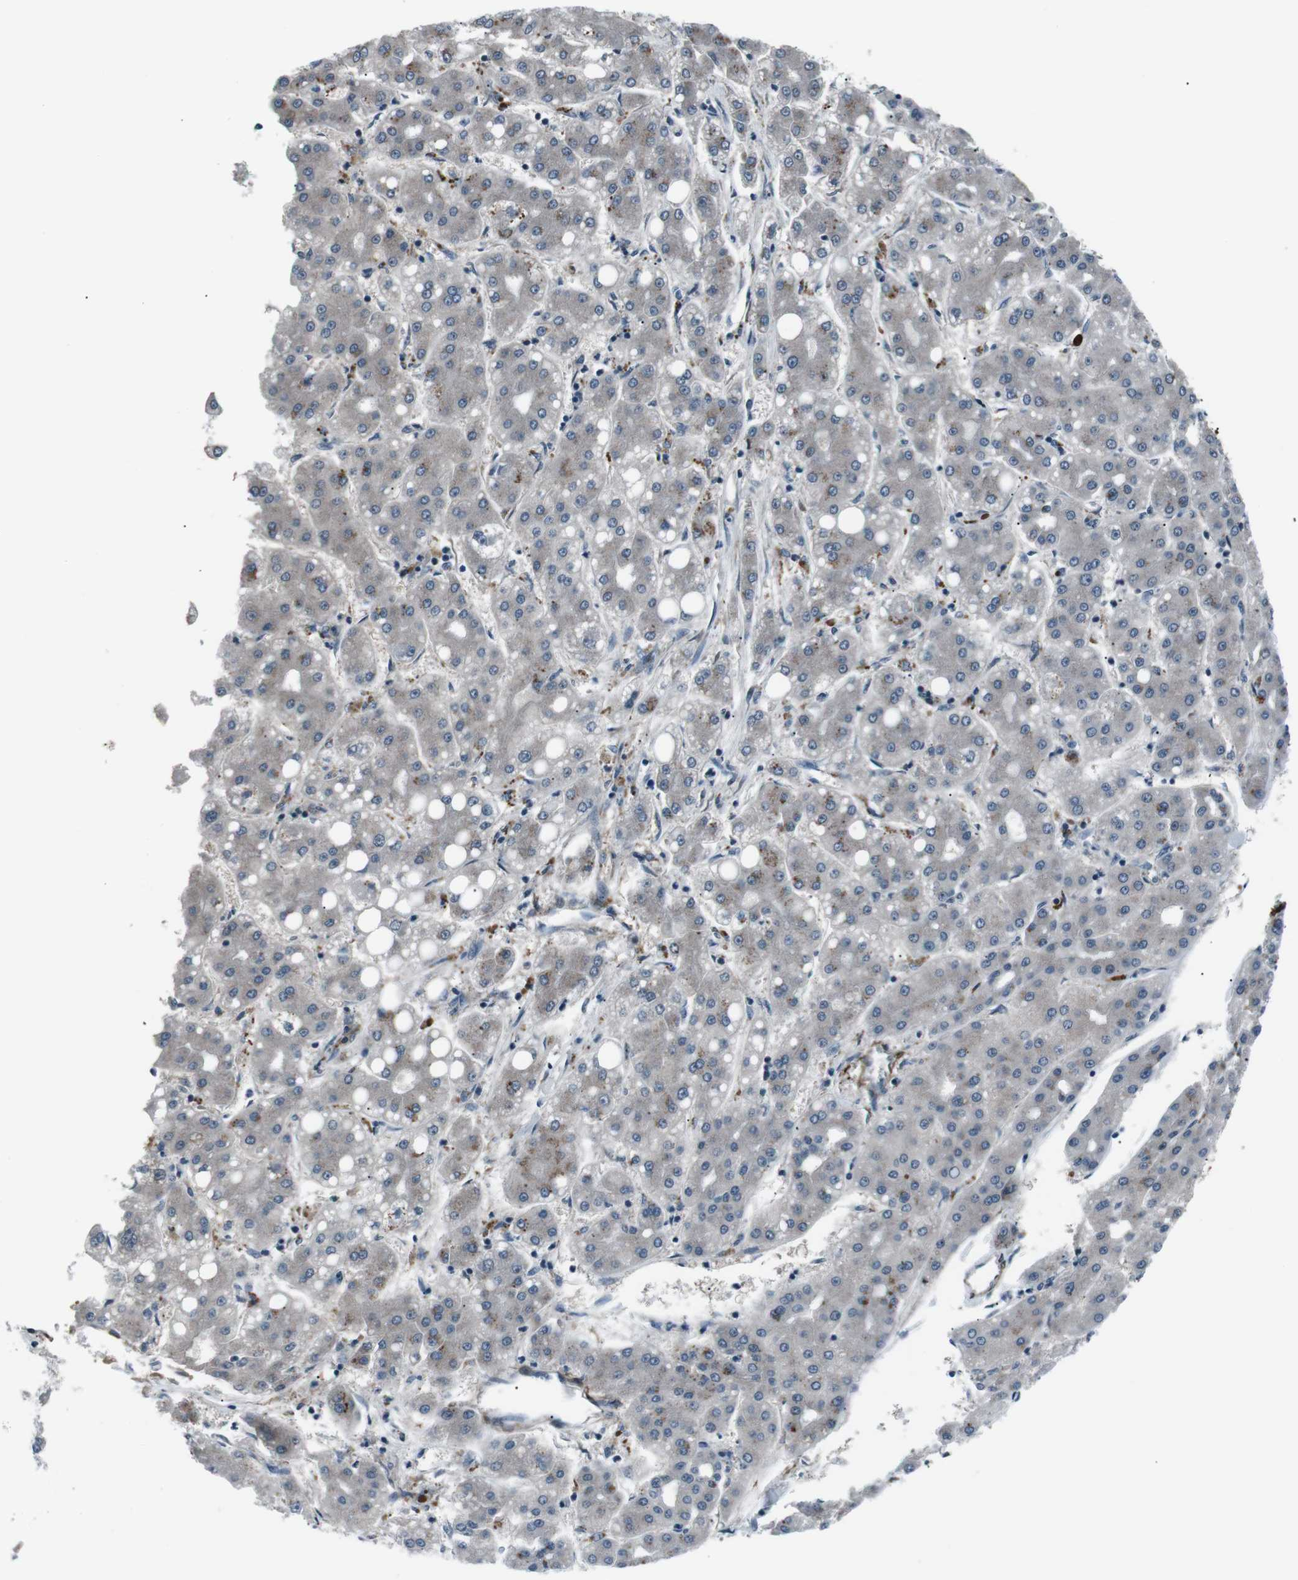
{"staining": {"intensity": "moderate", "quantity": "25%-75%", "location": "cytoplasmic/membranous"}, "tissue": "liver cancer", "cell_type": "Tumor cells", "image_type": "cancer", "snomed": [{"axis": "morphology", "description": "Carcinoma, Hepatocellular, NOS"}, {"axis": "topography", "description": "Liver"}], "caption": "Protein staining of liver cancer (hepatocellular carcinoma) tissue demonstrates moderate cytoplasmic/membranous positivity in about 25%-75% of tumor cells. (brown staining indicates protein expression, while blue staining denotes nuclei).", "gene": "PDLIM5", "patient": {"sex": "male", "age": 65}}